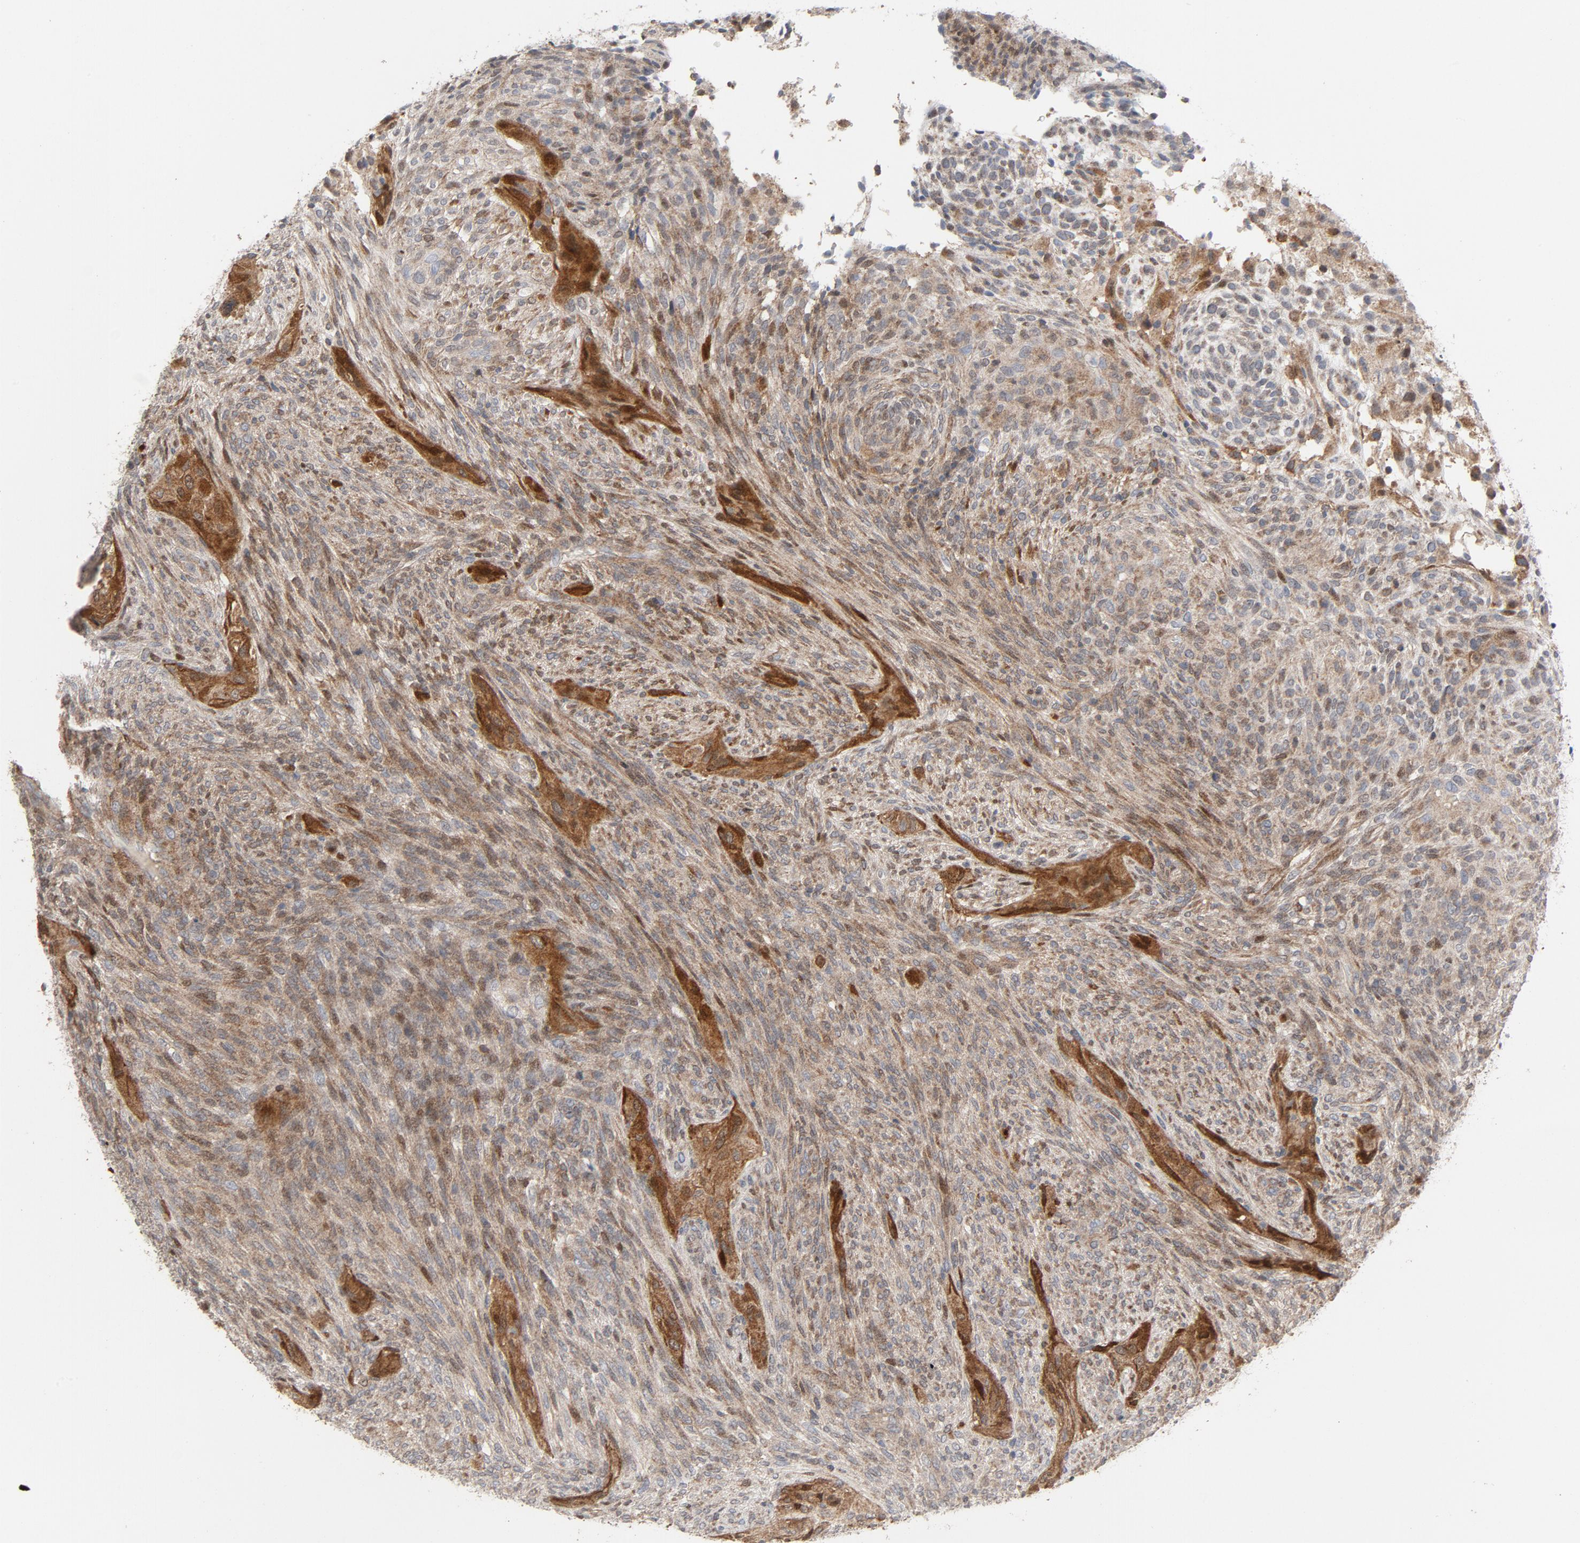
{"staining": {"intensity": "moderate", "quantity": ">75%", "location": "cytoplasmic/membranous"}, "tissue": "glioma", "cell_type": "Tumor cells", "image_type": "cancer", "snomed": [{"axis": "morphology", "description": "Glioma, malignant, High grade"}, {"axis": "topography", "description": "Cerebral cortex"}], "caption": "Approximately >75% of tumor cells in malignant glioma (high-grade) exhibit moderate cytoplasmic/membranous protein positivity as visualized by brown immunohistochemical staining.", "gene": "CDK6", "patient": {"sex": "female", "age": 55}}